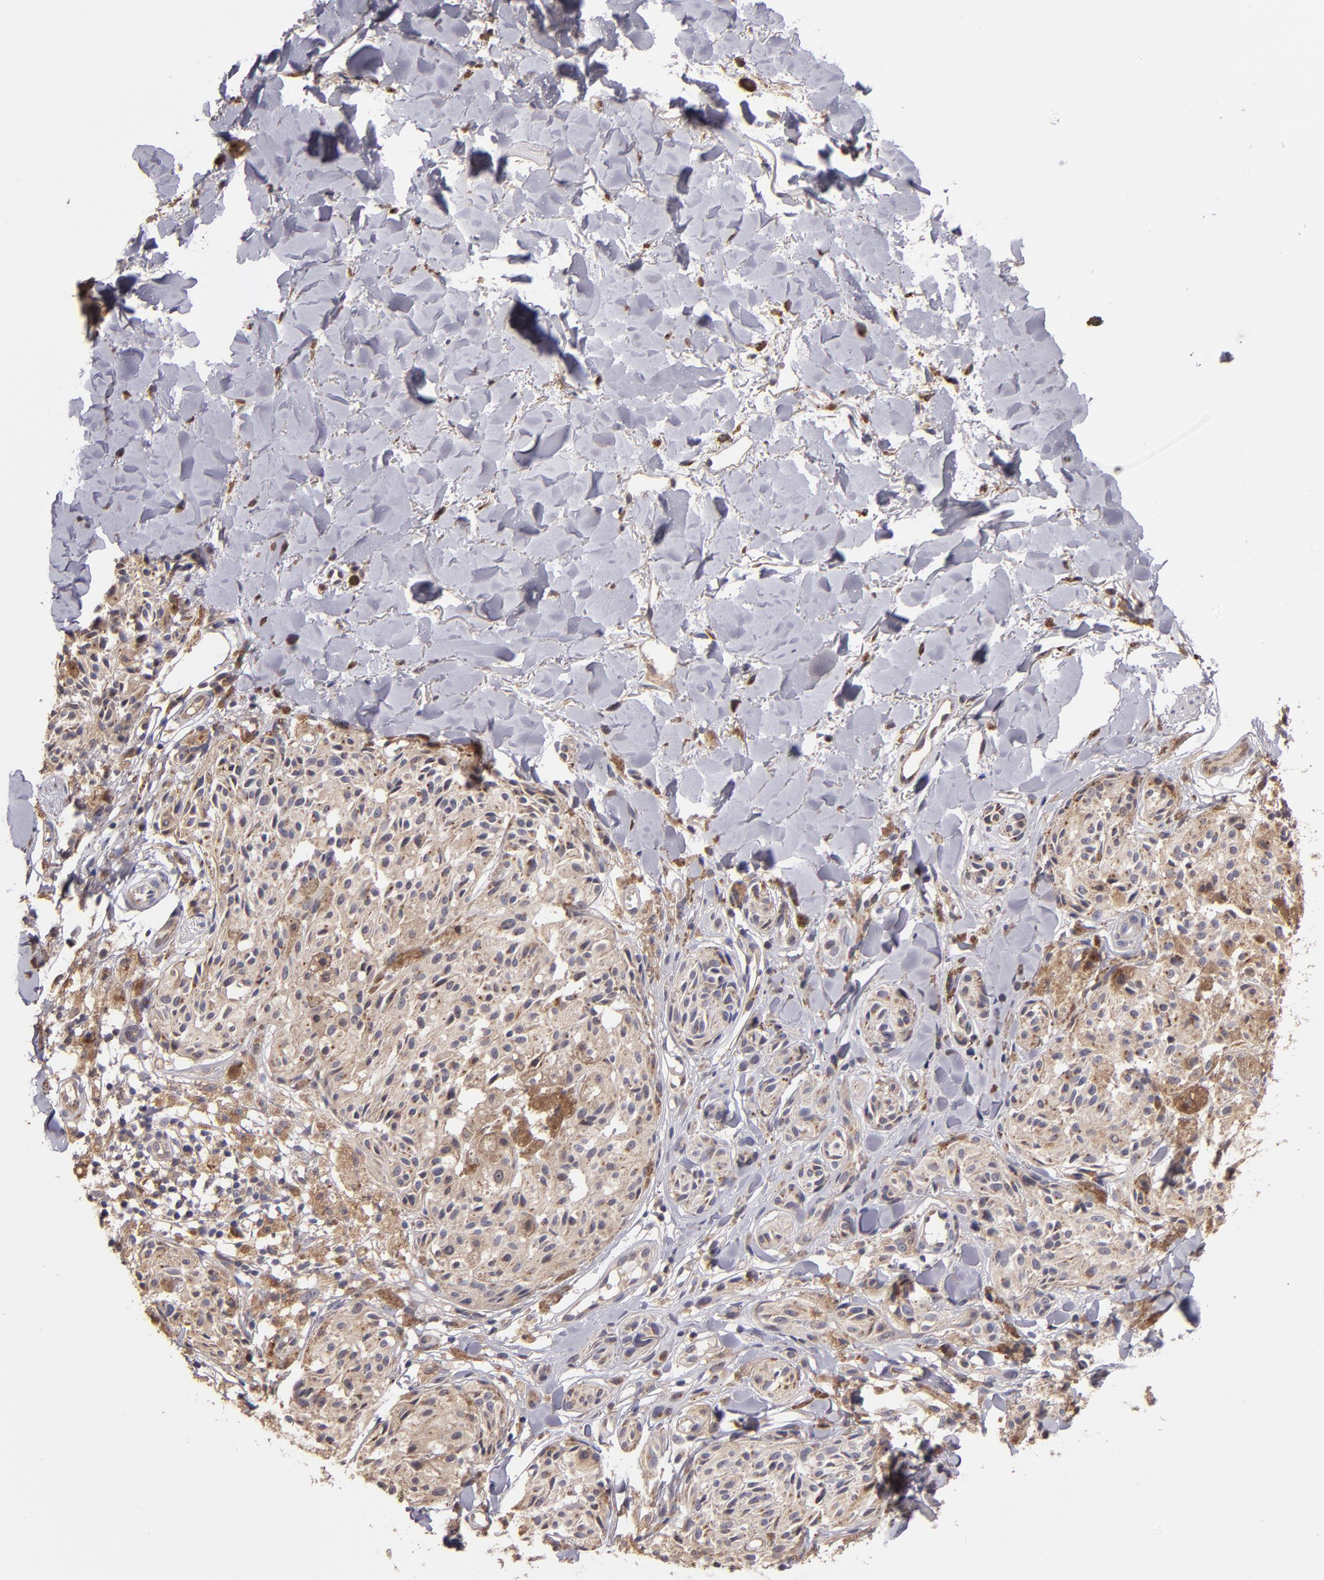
{"staining": {"intensity": "weak", "quantity": ">75%", "location": "cytoplasmic/membranous"}, "tissue": "melanoma", "cell_type": "Tumor cells", "image_type": "cancer", "snomed": [{"axis": "morphology", "description": "Malignant melanoma, Metastatic site"}, {"axis": "topography", "description": "Skin"}], "caption": "Immunohistochemical staining of melanoma demonstrates weak cytoplasmic/membranous protein expression in approximately >75% of tumor cells. (brown staining indicates protein expression, while blue staining denotes nuclei).", "gene": "IFIH1", "patient": {"sex": "female", "age": 66}}